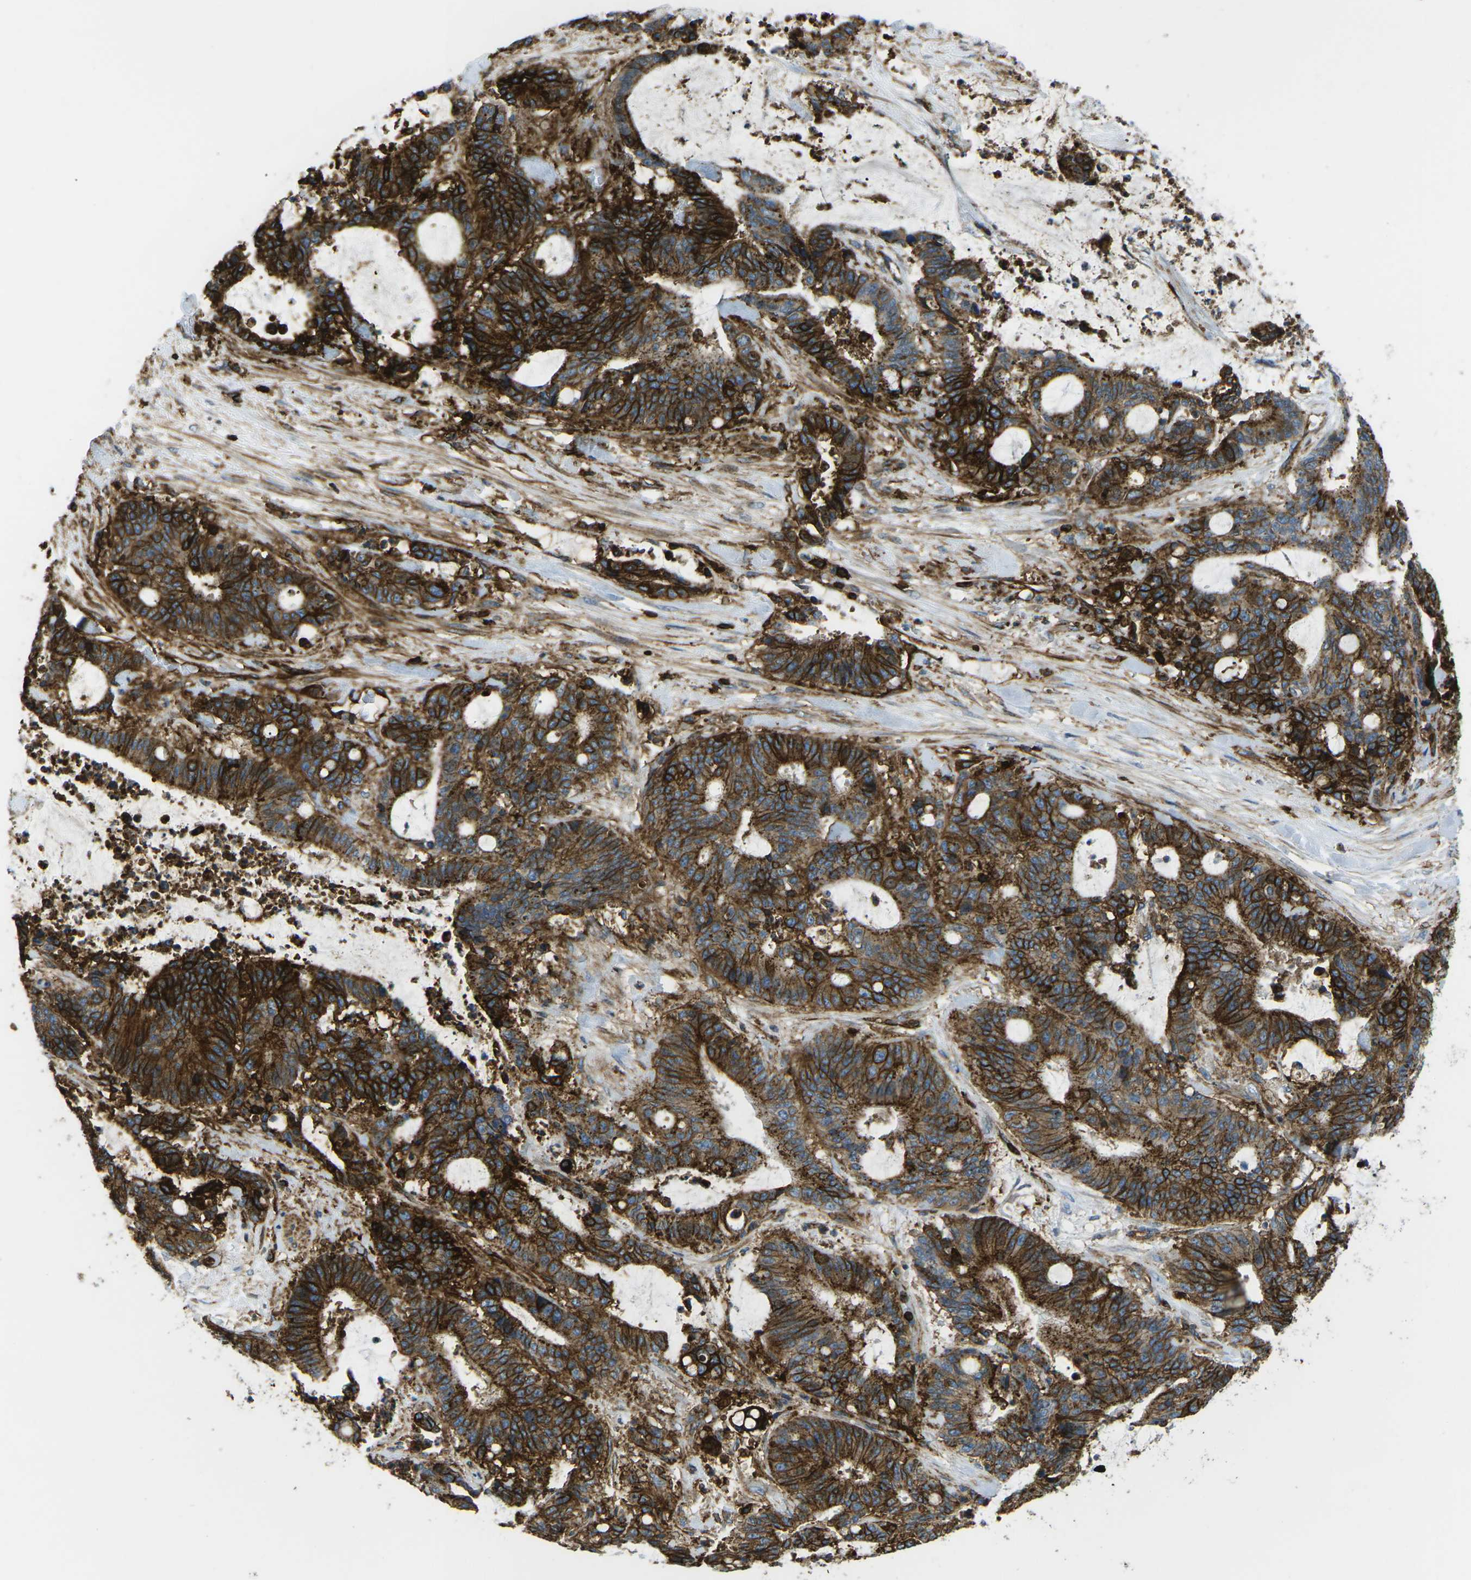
{"staining": {"intensity": "strong", "quantity": ">75%", "location": "cytoplasmic/membranous"}, "tissue": "liver cancer", "cell_type": "Tumor cells", "image_type": "cancer", "snomed": [{"axis": "morphology", "description": "Normal tissue, NOS"}, {"axis": "morphology", "description": "Cholangiocarcinoma"}, {"axis": "topography", "description": "Liver"}, {"axis": "topography", "description": "Peripheral nerve tissue"}], "caption": "Tumor cells demonstrate high levels of strong cytoplasmic/membranous positivity in approximately >75% of cells in liver cholangiocarcinoma.", "gene": "HLA-B", "patient": {"sex": "female", "age": 73}}